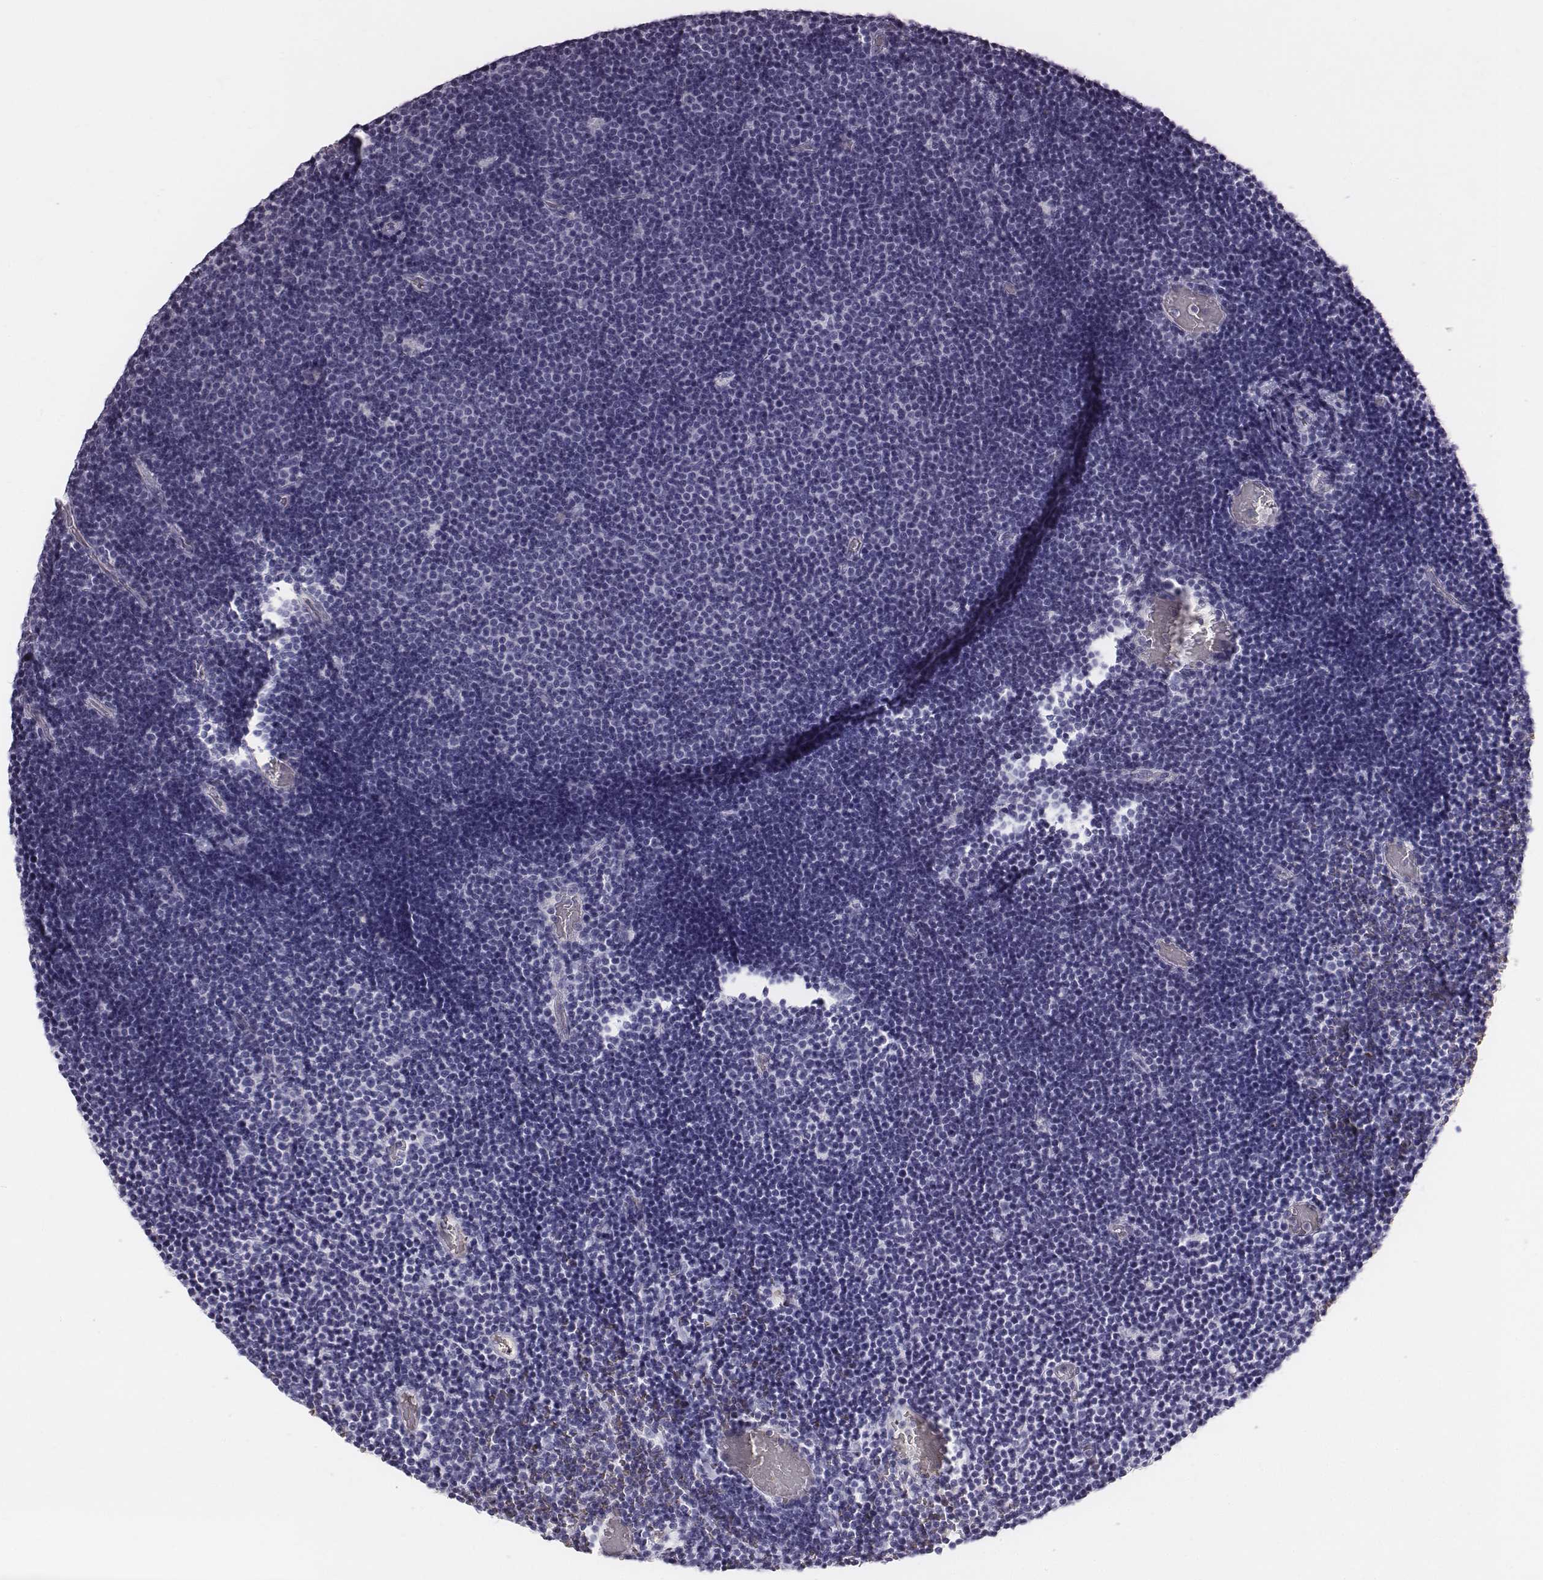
{"staining": {"intensity": "negative", "quantity": "none", "location": "none"}, "tissue": "lymphoma", "cell_type": "Tumor cells", "image_type": "cancer", "snomed": [{"axis": "morphology", "description": "Malignant lymphoma, non-Hodgkin's type, Low grade"}, {"axis": "topography", "description": "Brain"}], "caption": "Immunohistochemistry image of neoplastic tissue: lymphoma stained with DAB demonstrates no significant protein positivity in tumor cells.", "gene": "HBZ", "patient": {"sex": "female", "age": 66}}